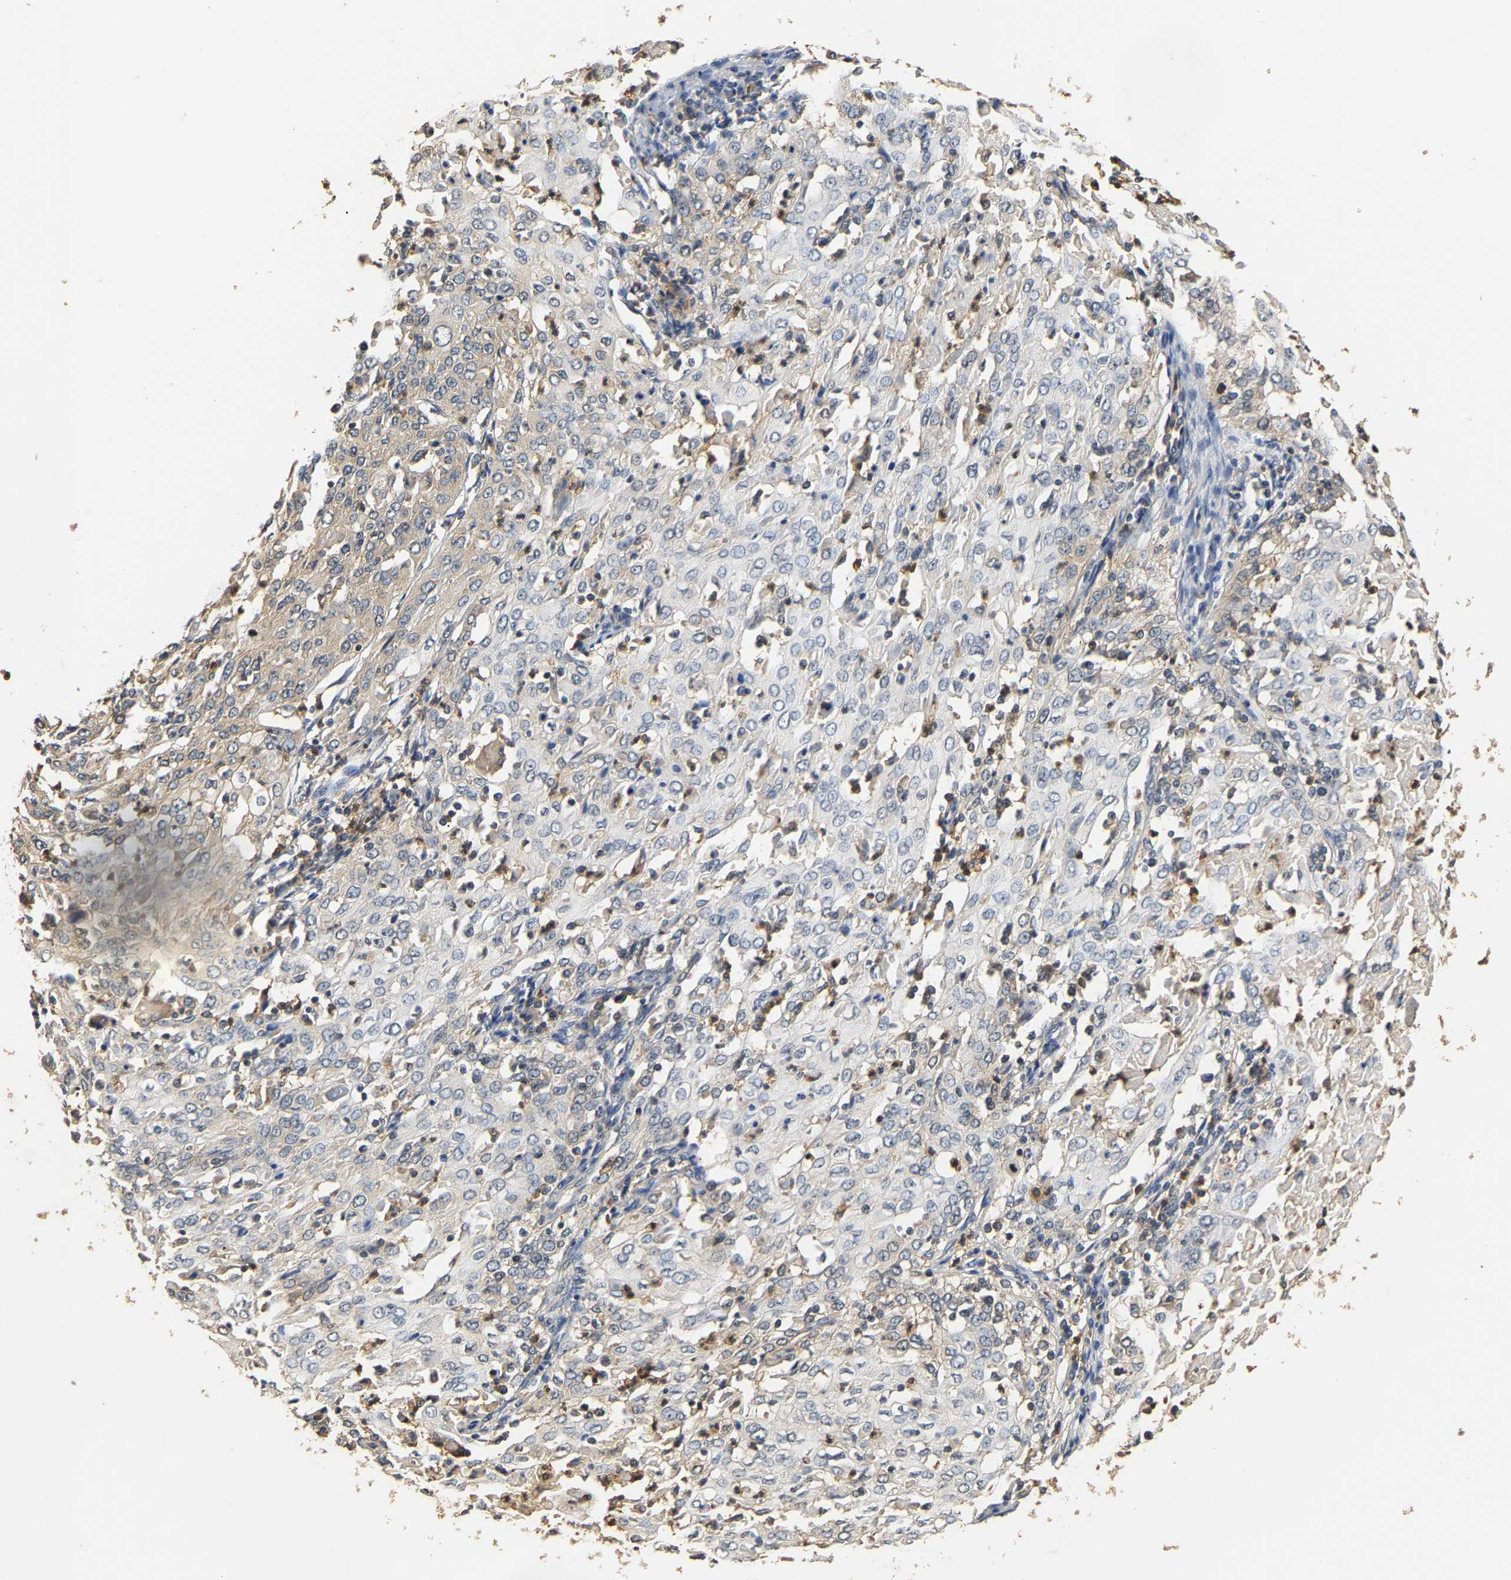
{"staining": {"intensity": "negative", "quantity": "none", "location": "none"}, "tissue": "cervical cancer", "cell_type": "Tumor cells", "image_type": "cancer", "snomed": [{"axis": "morphology", "description": "Squamous cell carcinoma, NOS"}, {"axis": "topography", "description": "Cervix"}], "caption": "Human cervical cancer stained for a protein using immunohistochemistry reveals no staining in tumor cells.", "gene": "GPI", "patient": {"sex": "female", "age": 39}}